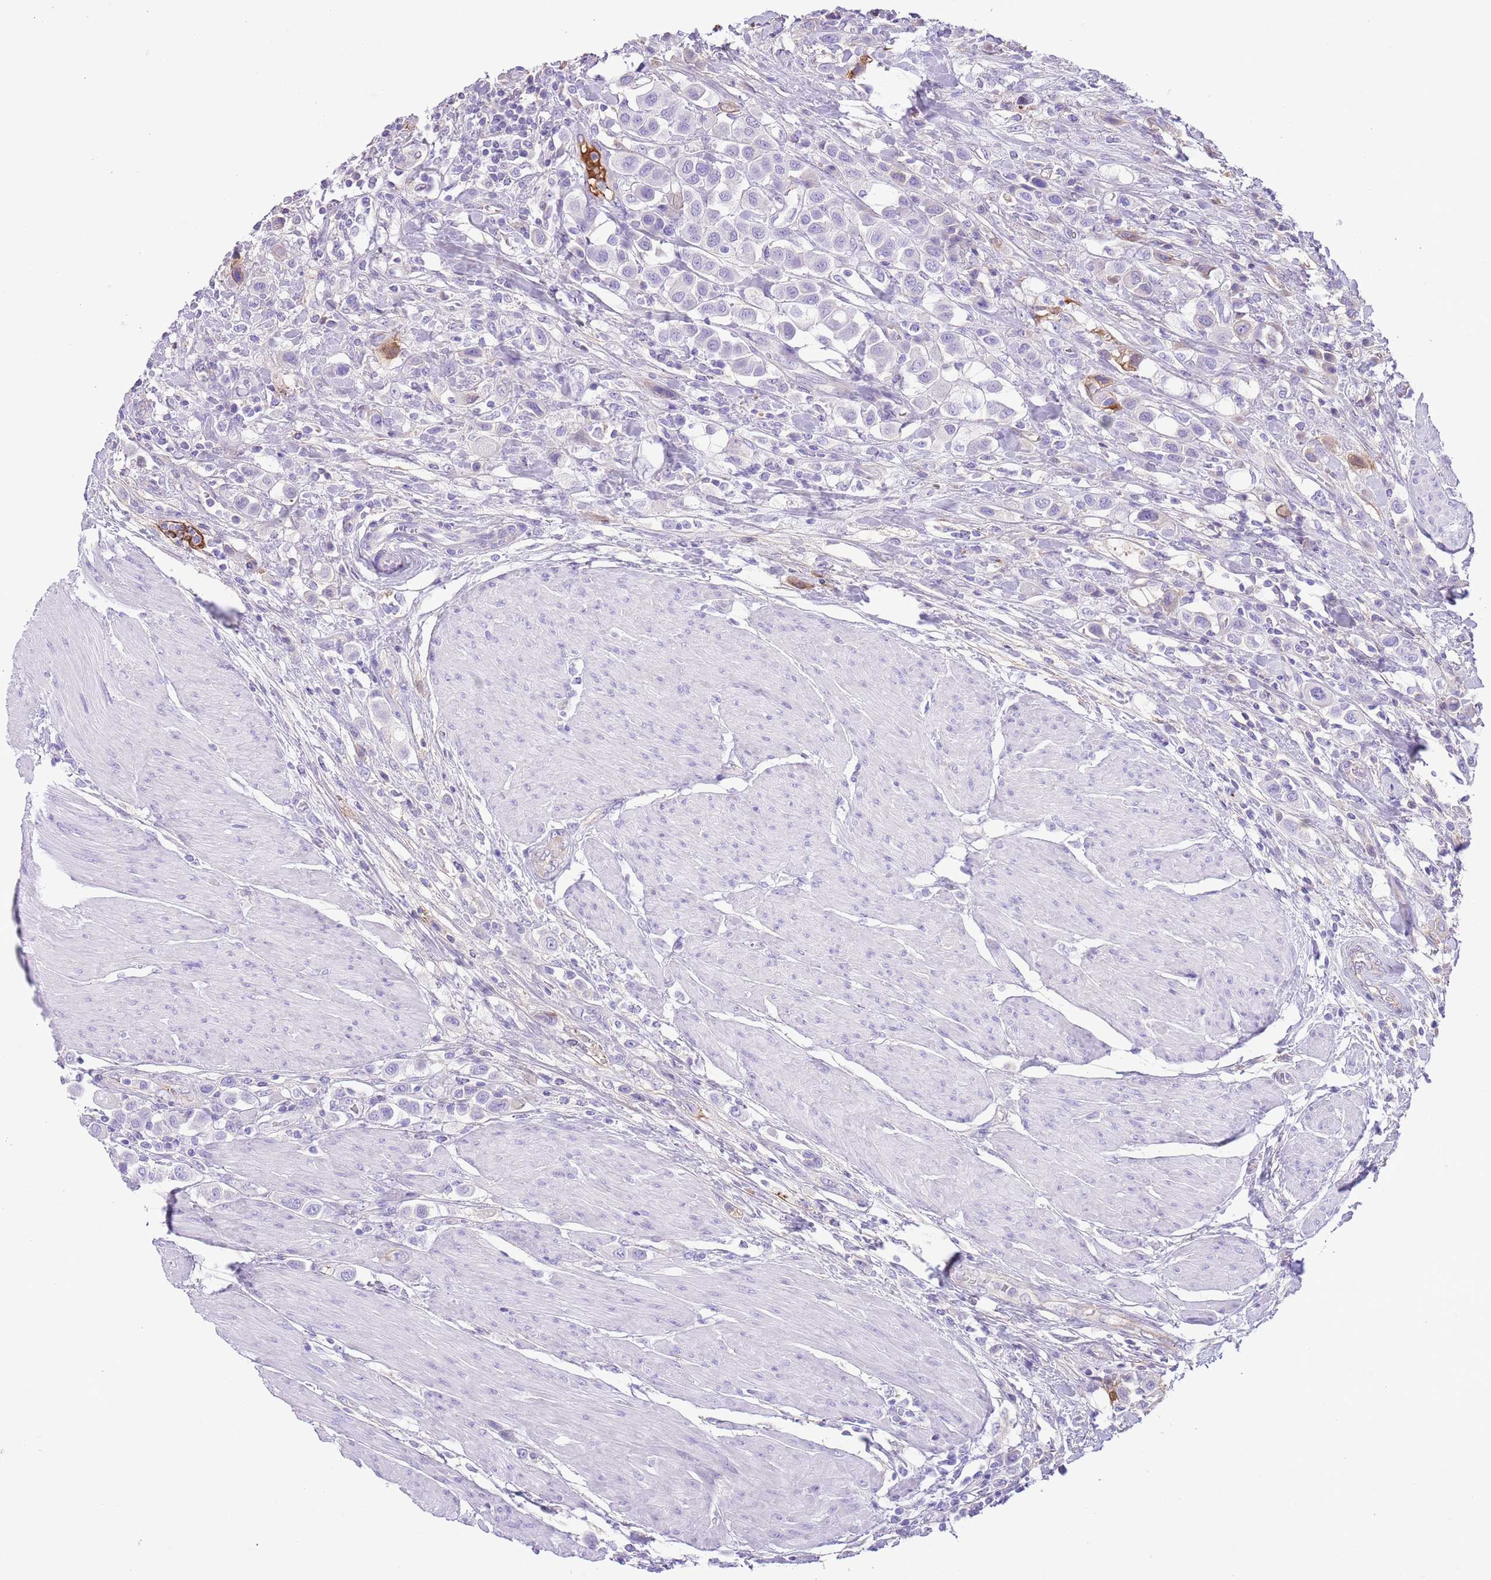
{"staining": {"intensity": "negative", "quantity": "none", "location": "none"}, "tissue": "urothelial cancer", "cell_type": "Tumor cells", "image_type": "cancer", "snomed": [{"axis": "morphology", "description": "Urothelial carcinoma, High grade"}, {"axis": "topography", "description": "Urinary bladder"}], "caption": "Immunohistochemical staining of urothelial carcinoma (high-grade) demonstrates no significant expression in tumor cells.", "gene": "IGF1", "patient": {"sex": "male", "age": 50}}